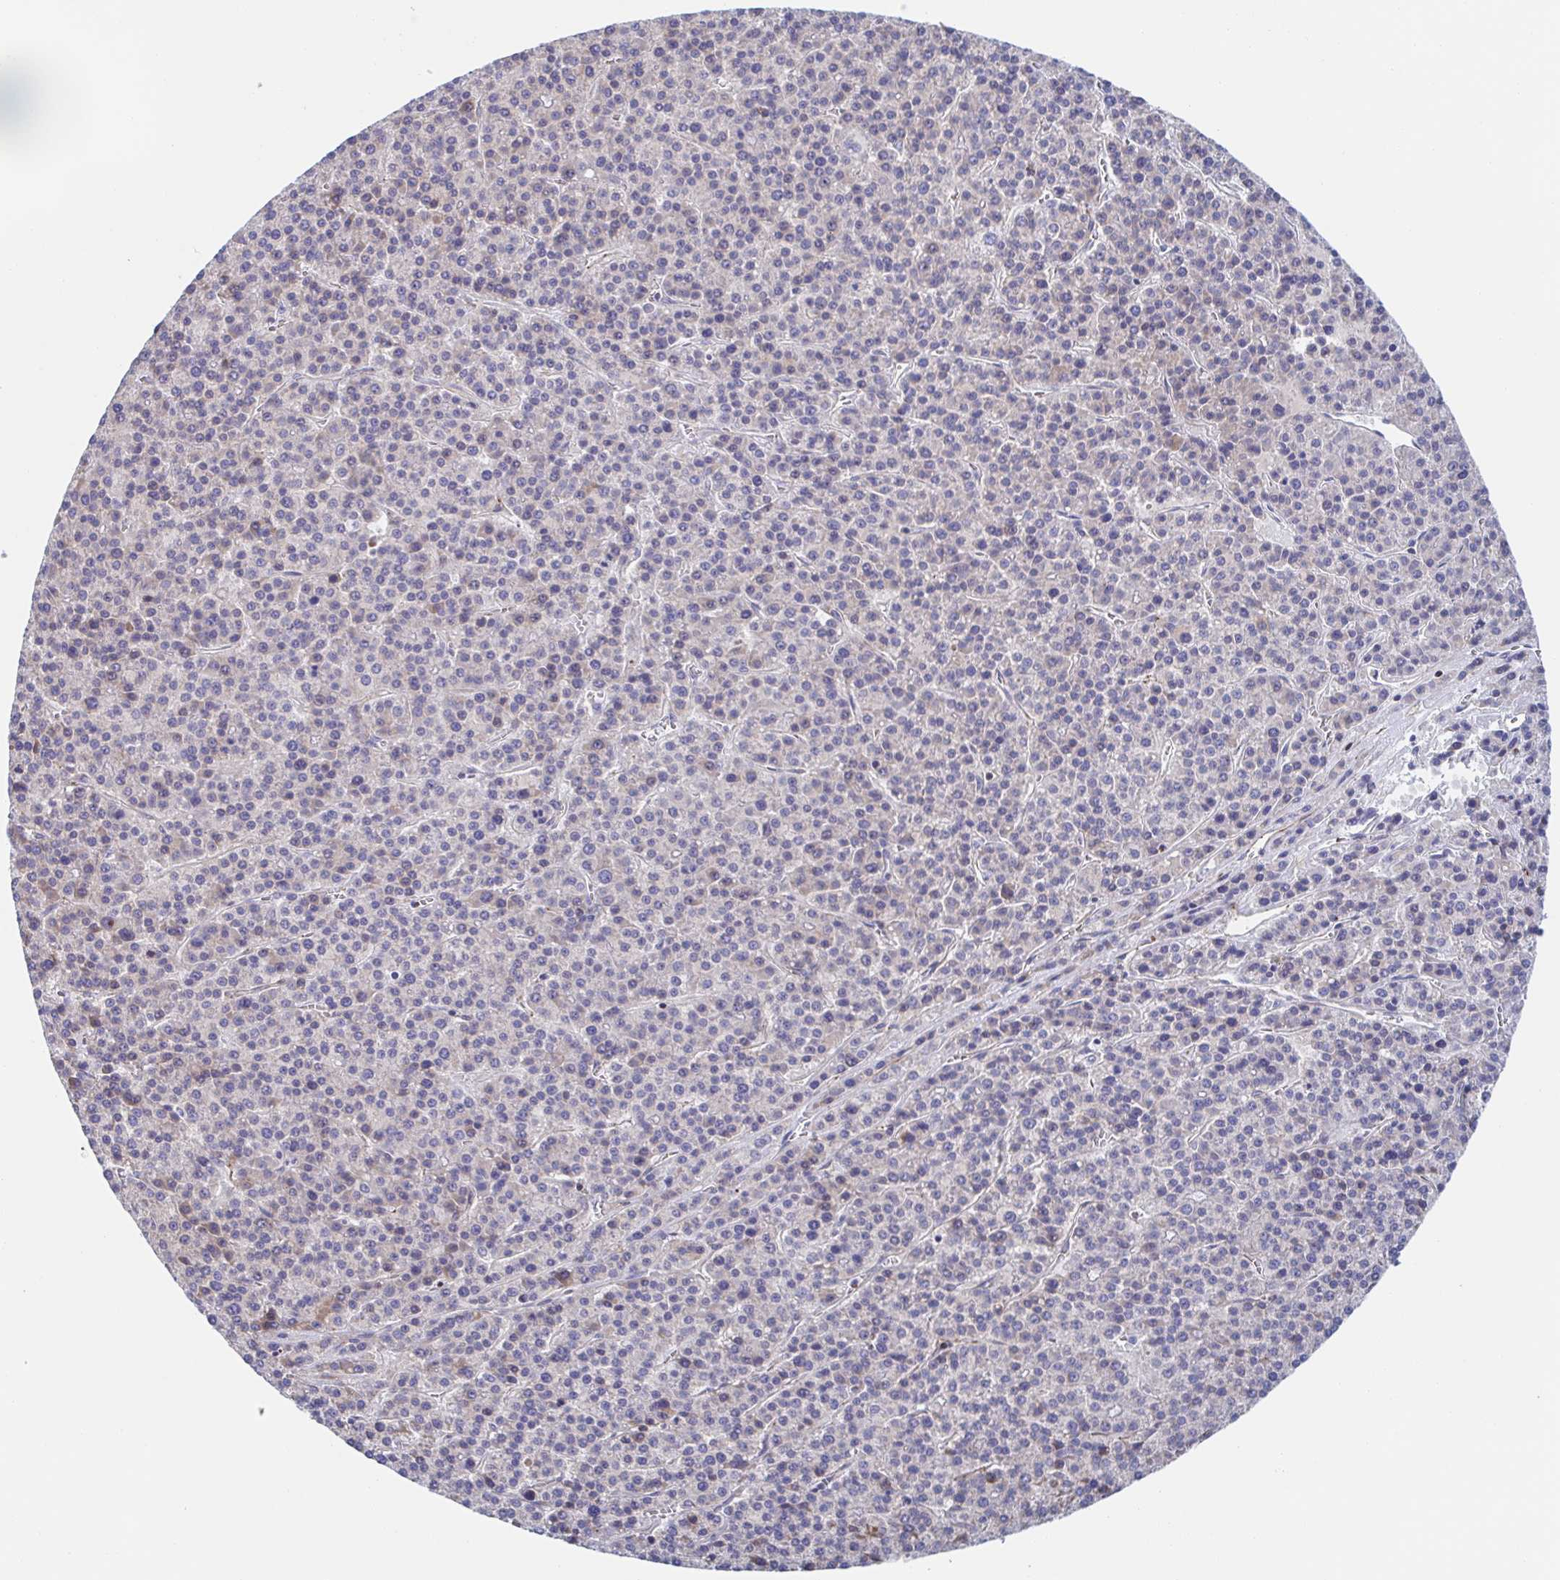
{"staining": {"intensity": "negative", "quantity": "none", "location": "none"}, "tissue": "liver cancer", "cell_type": "Tumor cells", "image_type": "cancer", "snomed": [{"axis": "morphology", "description": "Carcinoma, Hepatocellular, NOS"}, {"axis": "topography", "description": "Liver"}], "caption": "Photomicrograph shows no significant protein staining in tumor cells of liver hepatocellular carcinoma.", "gene": "KLC3", "patient": {"sex": "female", "age": 58}}